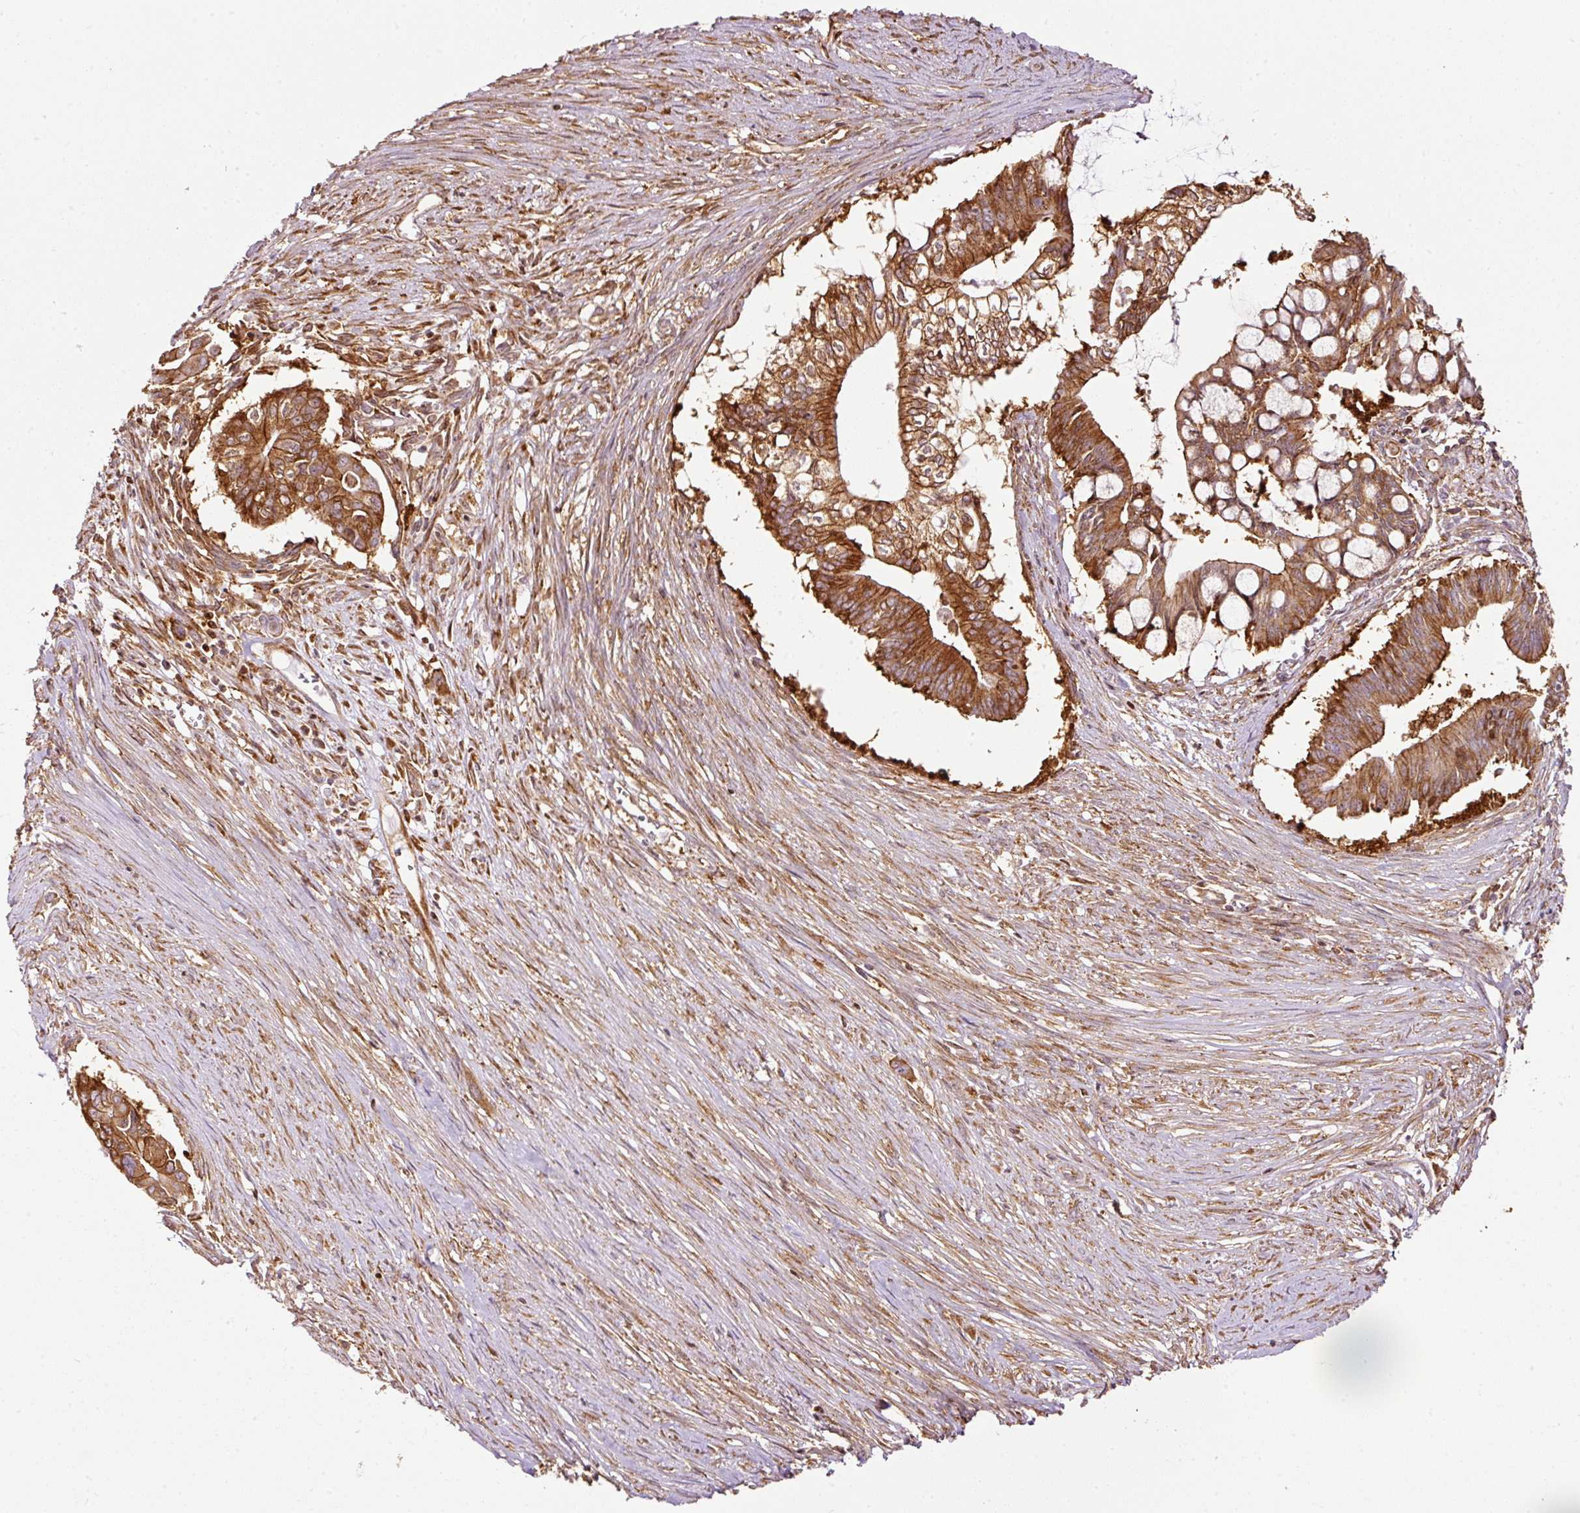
{"staining": {"intensity": "strong", "quantity": ">75%", "location": "cytoplasmic/membranous"}, "tissue": "pancreatic cancer", "cell_type": "Tumor cells", "image_type": "cancer", "snomed": [{"axis": "morphology", "description": "Adenocarcinoma, NOS"}, {"axis": "topography", "description": "Pancreas"}], "caption": "An image of human adenocarcinoma (pancreatic) stained for a protein reveals strong cytoplasmic/membranous brown staining in tumor cells.", "gene": "SCNM1", "patient": {"sex": "male", "age": 68}}